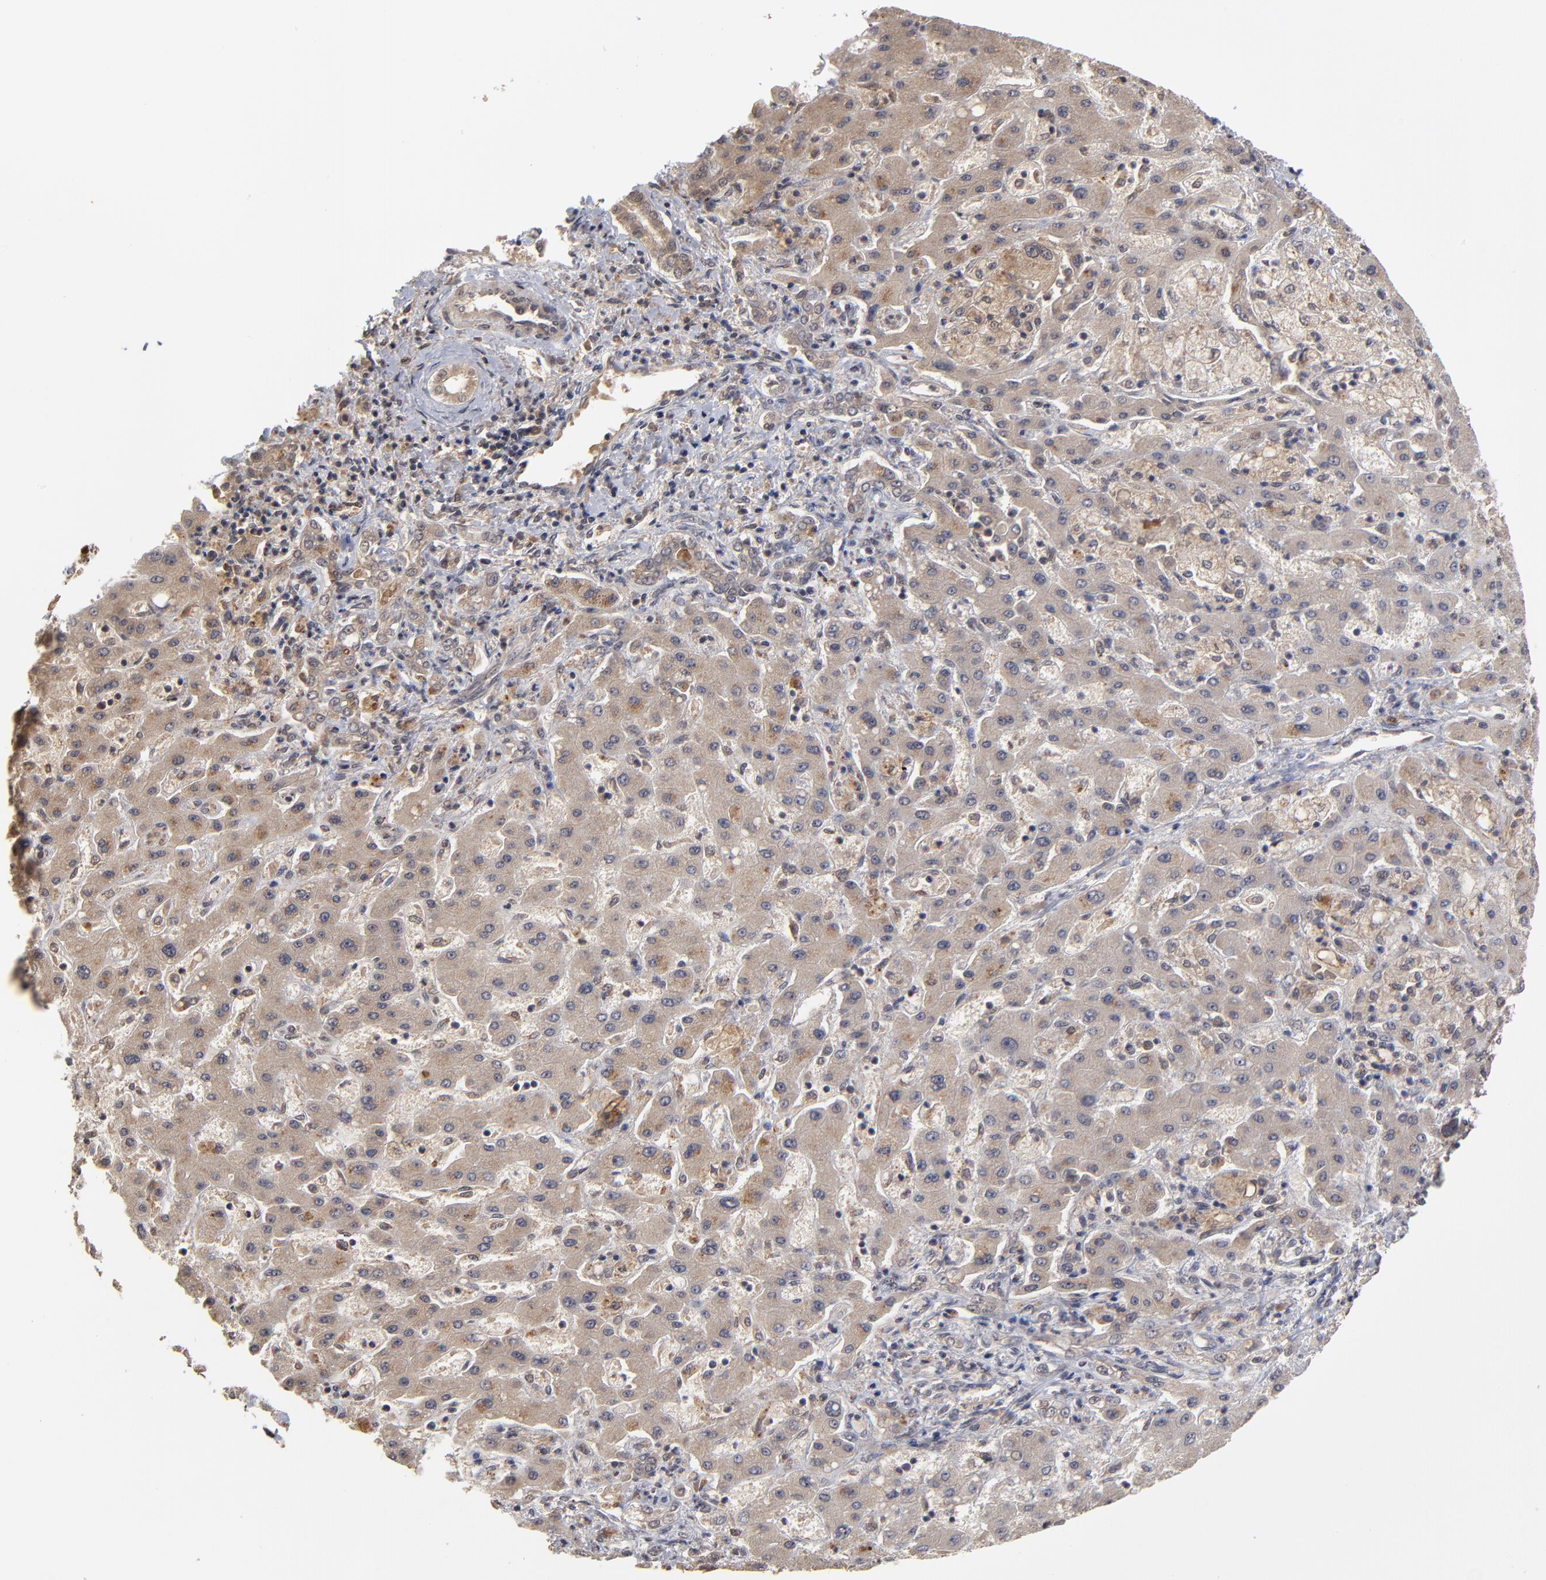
{"staining": {"intensity": "moderate", "quantity": "<25%", "location": "cytoplasmic/membranous"}, "tissue": "liver cancer", "cell_type": "Tumor cells", "image_type": "cancer", "snomed": [{"axis": "morphology", "description": "Cholangiocarcinoma"}, {"axis": "topography", "description": "Liver"}], "caption": "Moderate cytoplasmic/membranous positivity for a protein is appreciated in about <25% of tumor cells of liver cancer using immunohistochemistry.", "gene": "ASB8", "patient": {"sex": "male", "age": 50}}